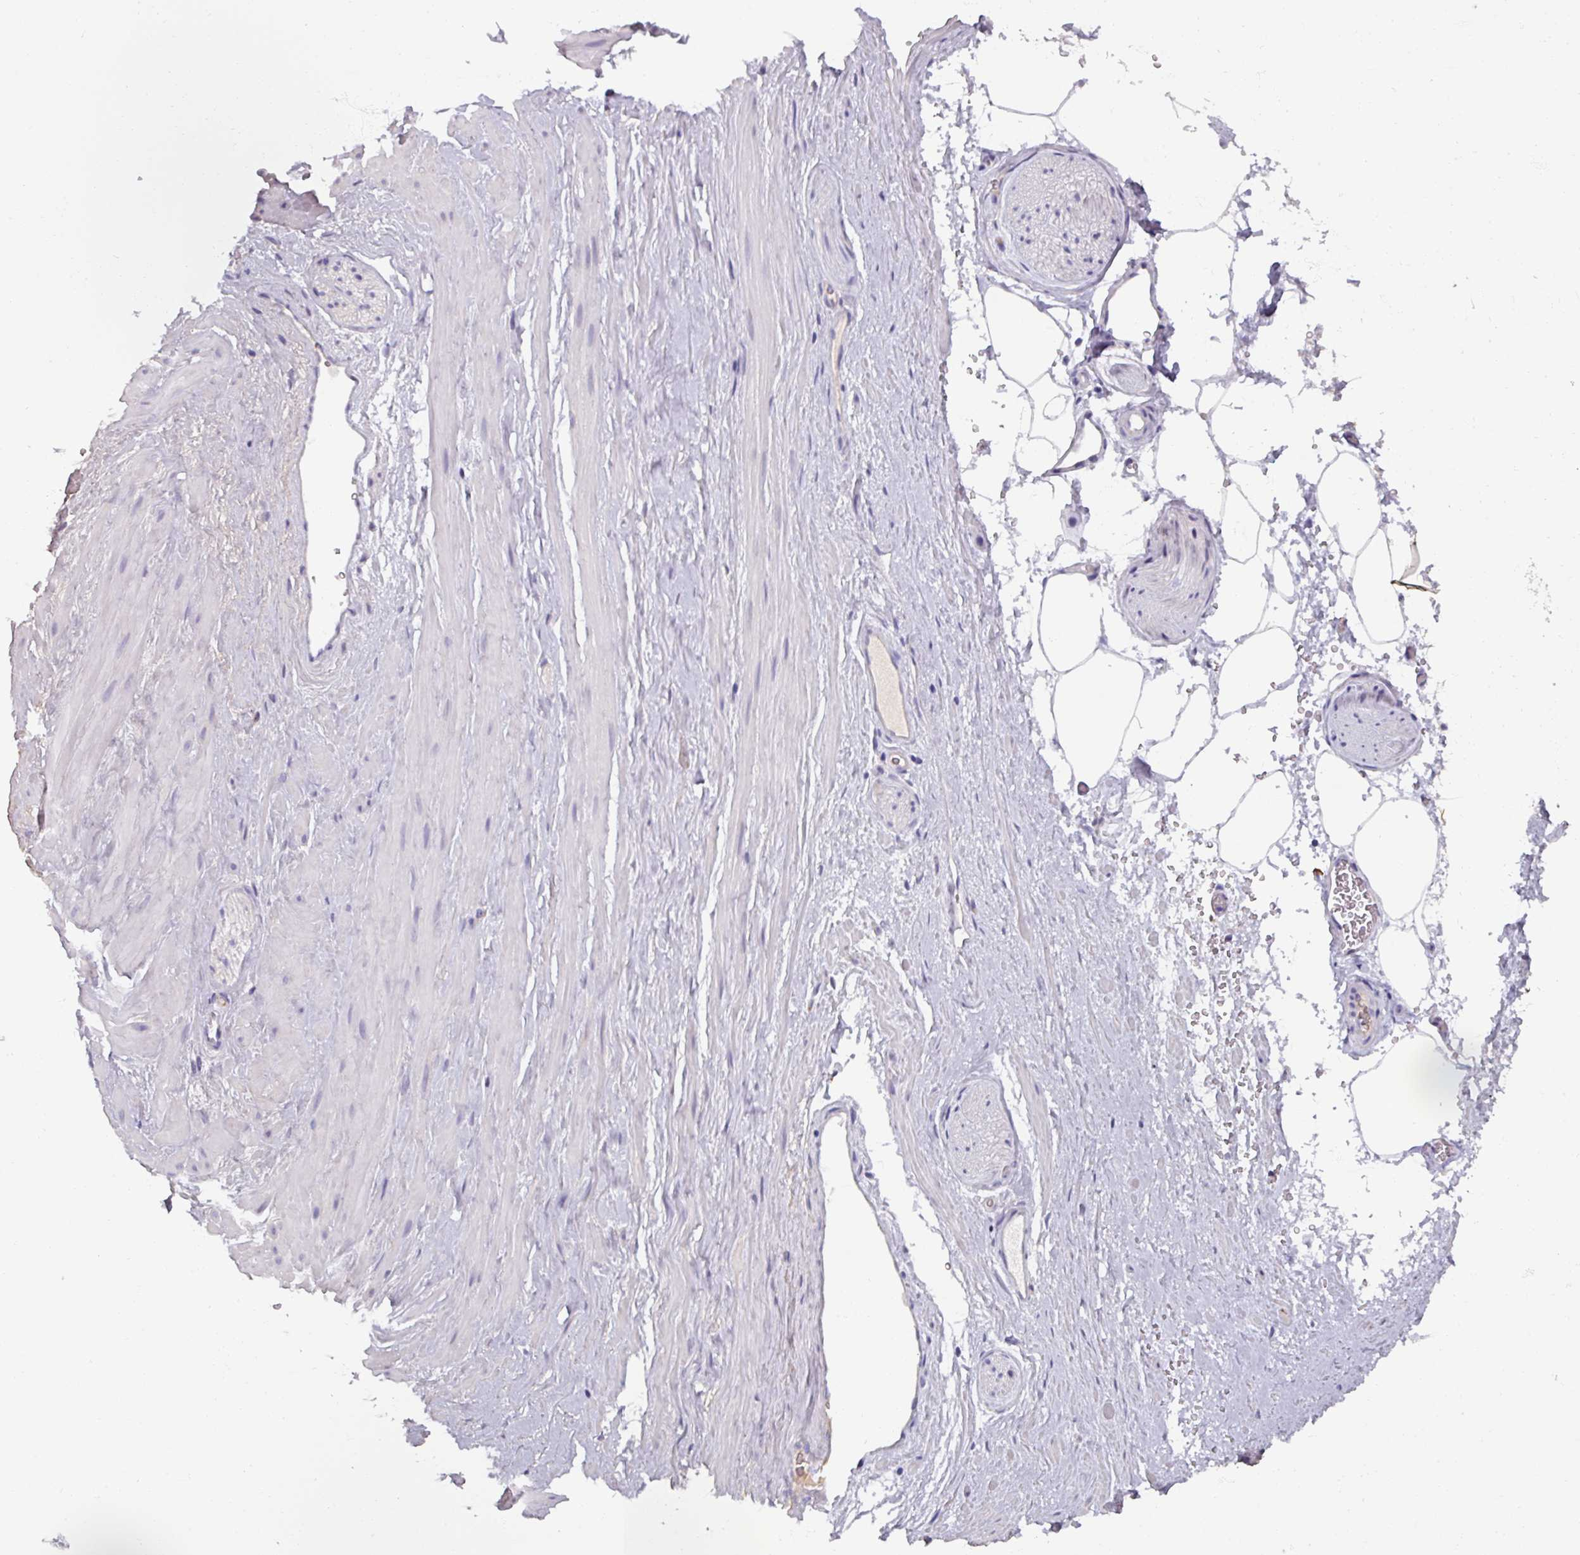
{"staining": {"intensity": "negative", "quantity": "none", "location": "none"}, "tissue": "adipose tissue", "cell_type": "Adipocytes", "image_type": "normal", "snomed": [{"axis": "morphology", "description": "Normal tissue, NOS"}, {"axis": "topography", "description": "Prostate"}, {"axis": "topography", "description": "Peripheral nerve tissue"}], "caption": "This micrograph is of benign adipose tissue stained with IHC to label a protein in brown with the nuclei are counter-stained blue. There is no expression in adipocytes. (DAB immunohistochemistry, high magnification).", "gene": "SPESP1", "patient": {"sex": "male", "age": 61}}